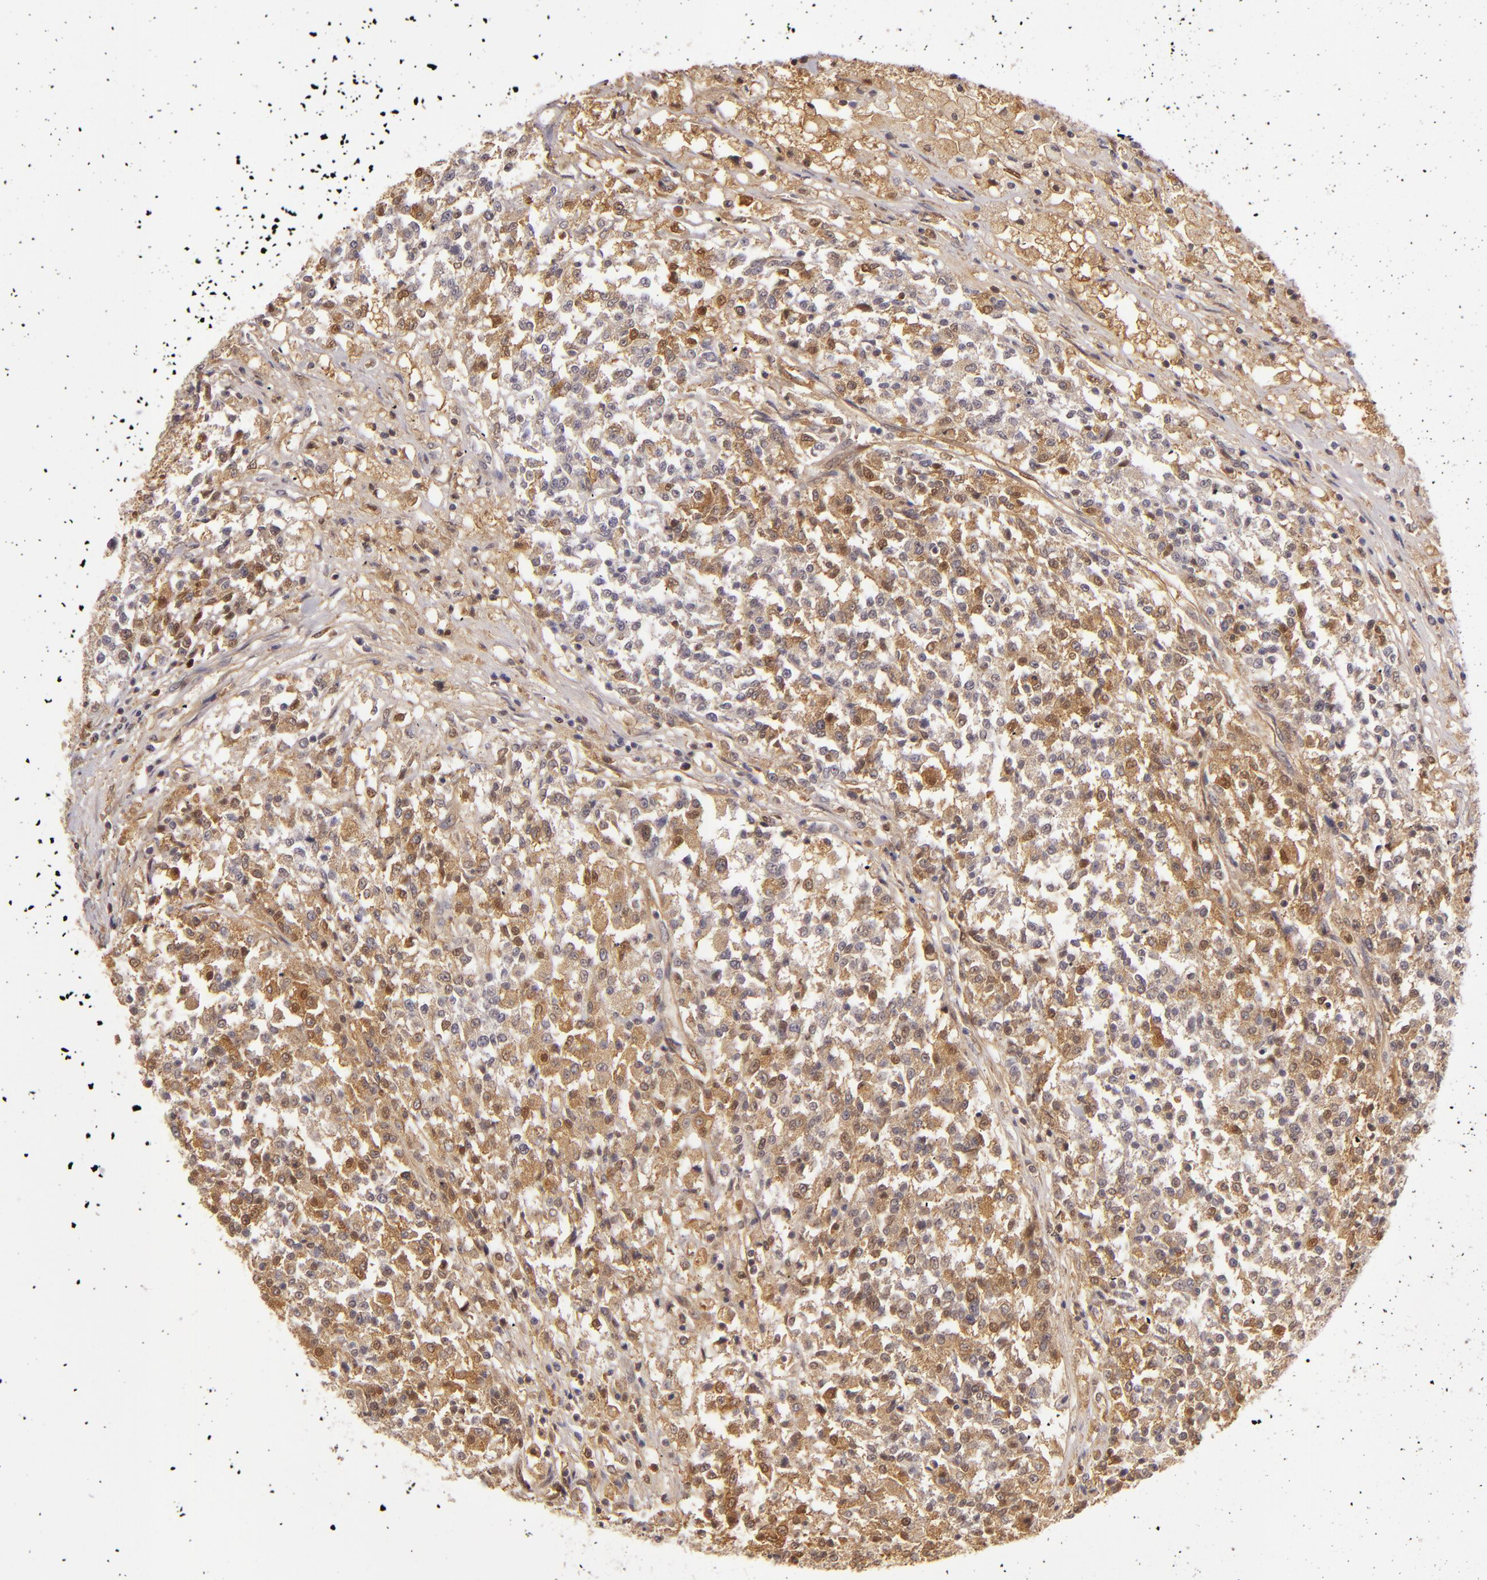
{"staining": {"intensity": "moderate", "quantity": ">75%", "location": "cytoplasmic/membranous,nuclear"}, "tissue": "testis cancer", "cell_type": "Tumor cells", "image_type": "cancer", "snomed": [{"axis": "morphology", "description": "Seminoma, NOS"}, {"axis": "topography", "description": "Testis"}], "caption": "Immunohistochemistry (IHC) micrograph of neoplastic tissue: seminoma (testis) stained using immunohistochemistry (IHC) demonstrates medium levels of moderate protein expression localized specifically in the cytoplasmic/membranous and nuclear of tumor cells, appearing as a cytoplasmic/membranous and nuclear brown color.", "gene": "LRG1", "patient": {"sex": "male", "age": 59}}